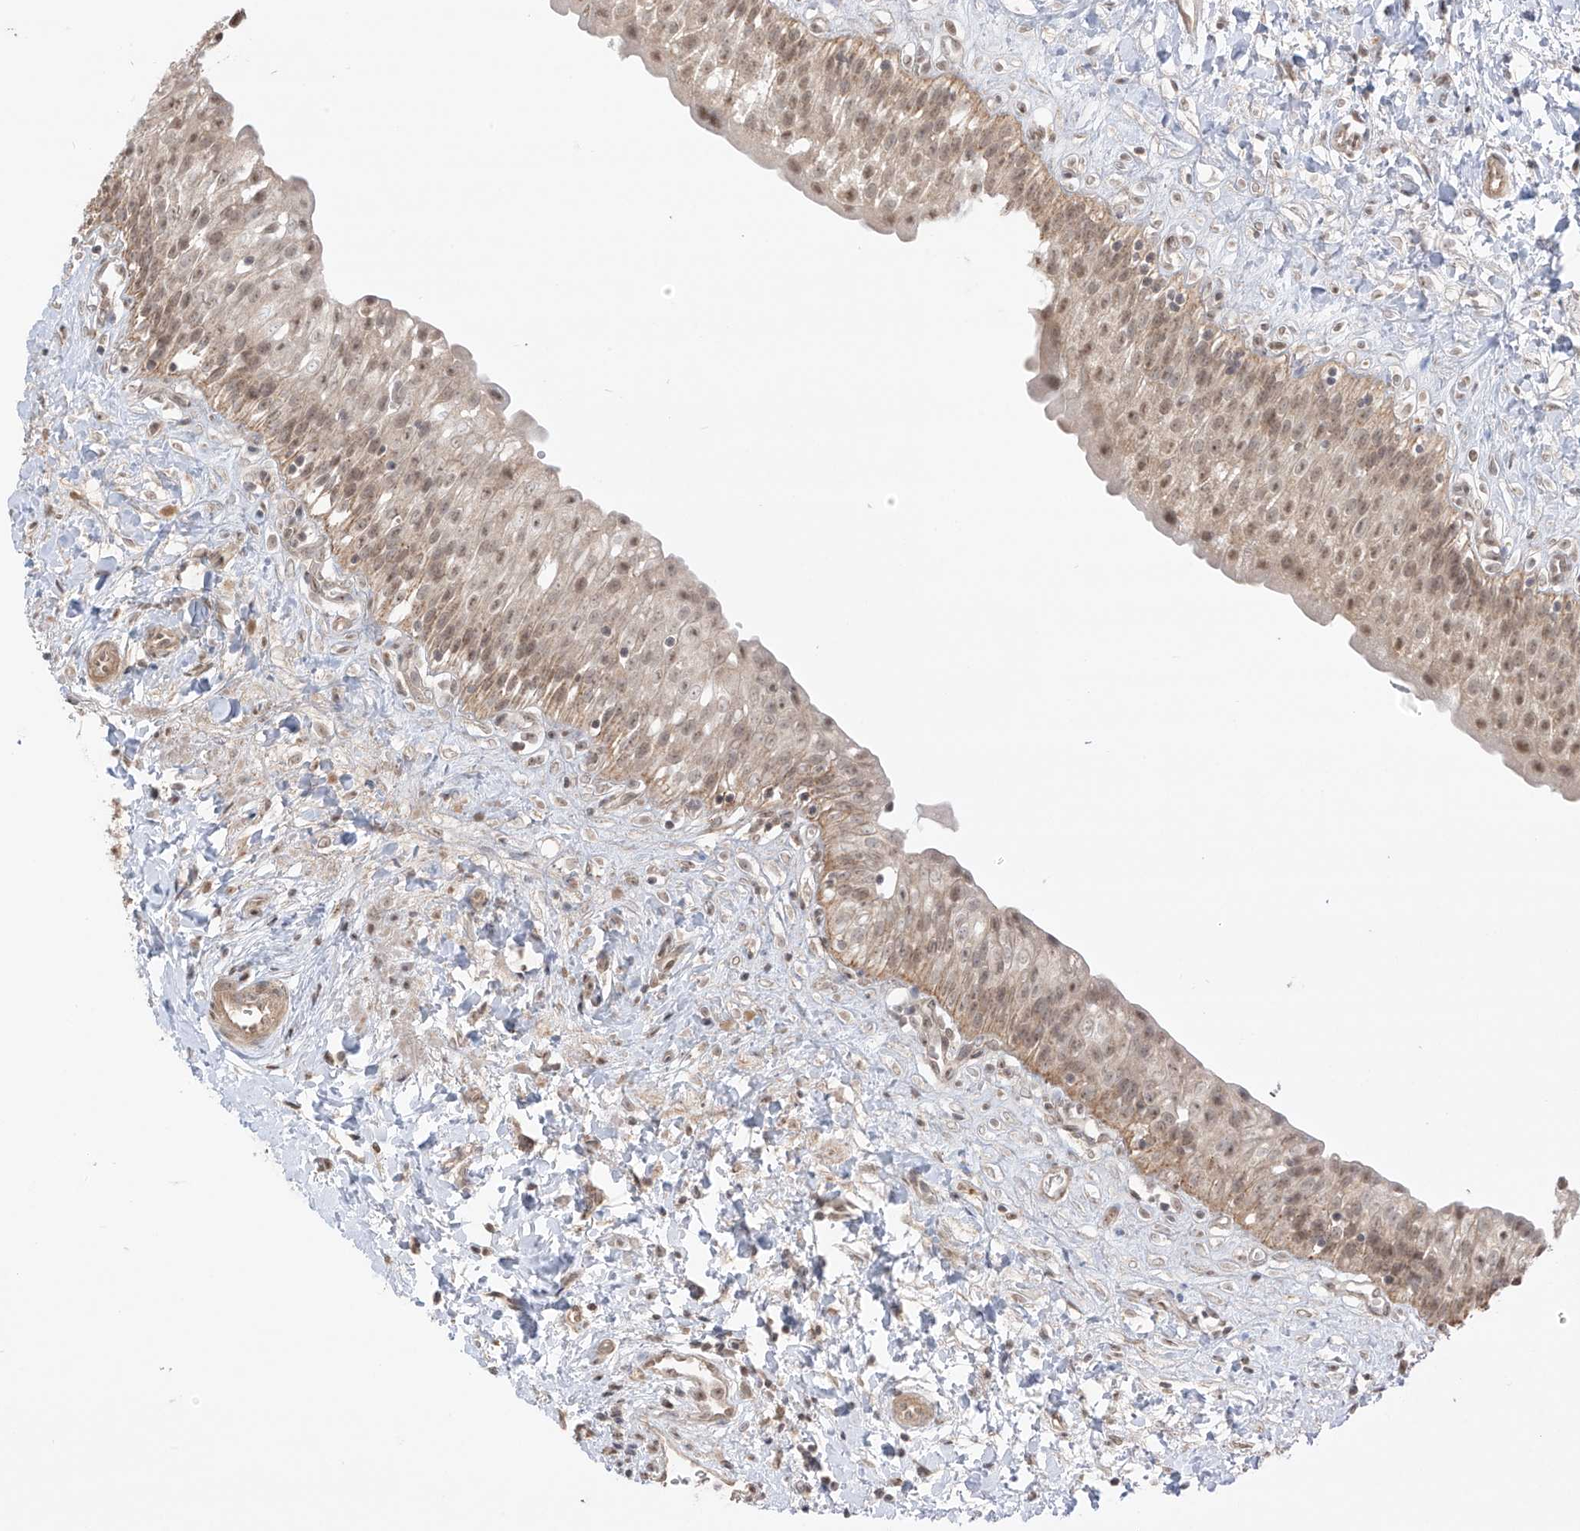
{"staining": {"intensity": "weak", "quantity": ">75%", "location": "cytoplasmic/membranous,nuclear"}, "tissue": "urinary bladder", "cell_type": "Urothelial cells", "image_type": "normal", "snomed": [{"axis": "morphology", "description": "Normal tissue, NOS"}, {"axis": "topography", "description": "Urinary bladder"}], "caption": "Protein expression analysis of unremarkable human urinary bladder reveals weak cytoplasmic/membranous,nuclear positivity in approximately >75% of urothelial cells.", "gene": "N4BP3", "patient": {"sex": "male", "age": 51}}